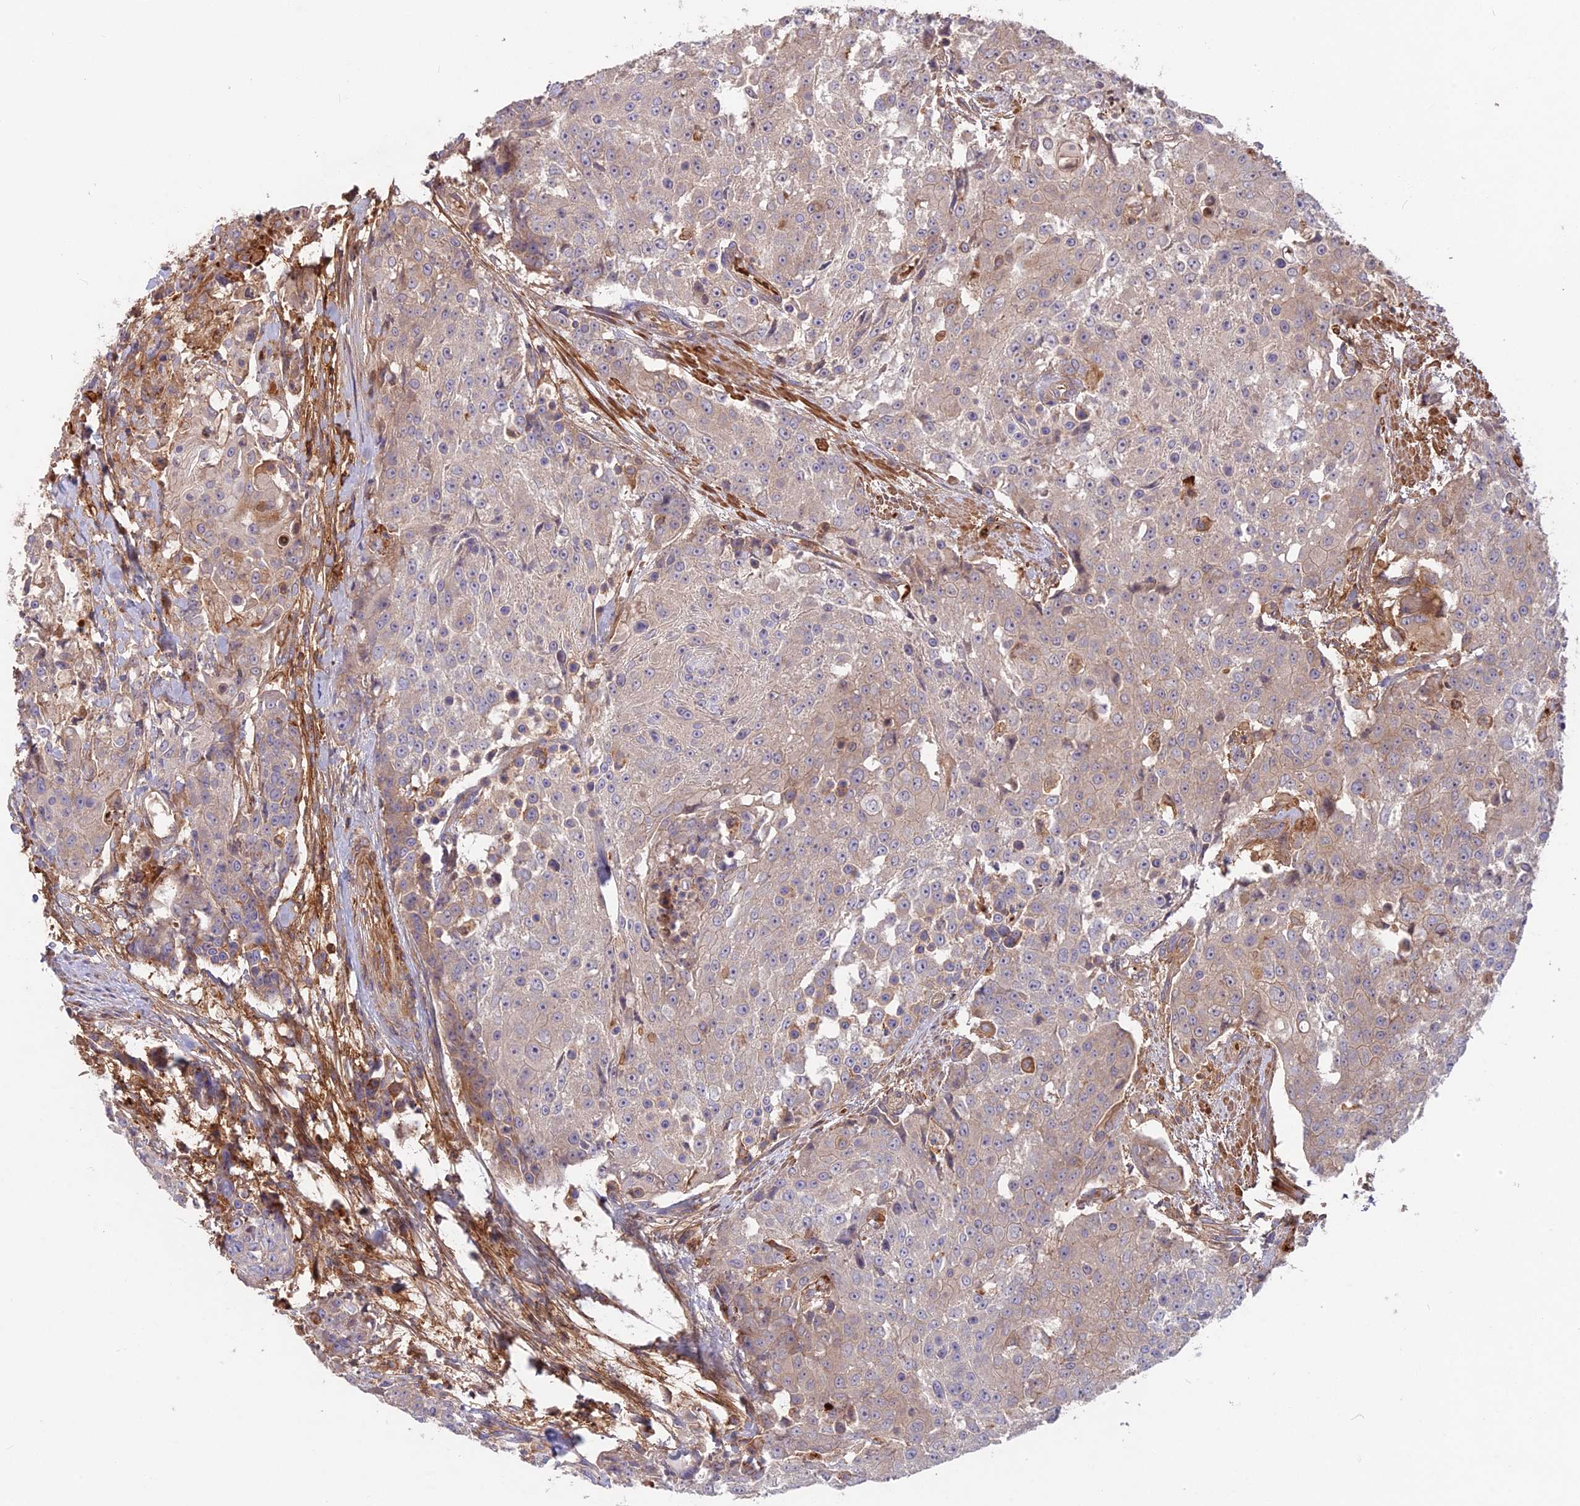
{"staining": {"intensity": "weak", "quantity": "<25%", "location": "cytoplasmic/membranous"}, "tissue": "urothelial cancer", "cell_type": "Tumor cells", "image_type": "cancer", "snomed": [{"axis": "morphology", "description": "Urothelial carcinoma, High grade"}, {"axis": "topography", "description": "Urinary bladder"}], "caption": "Photomicrograph shows no significant protein expression in tumor cells of urothelial carcinoma (high-grade).", "gene": "CPNE7", "patient": {"sex": "female", "age": 63}}